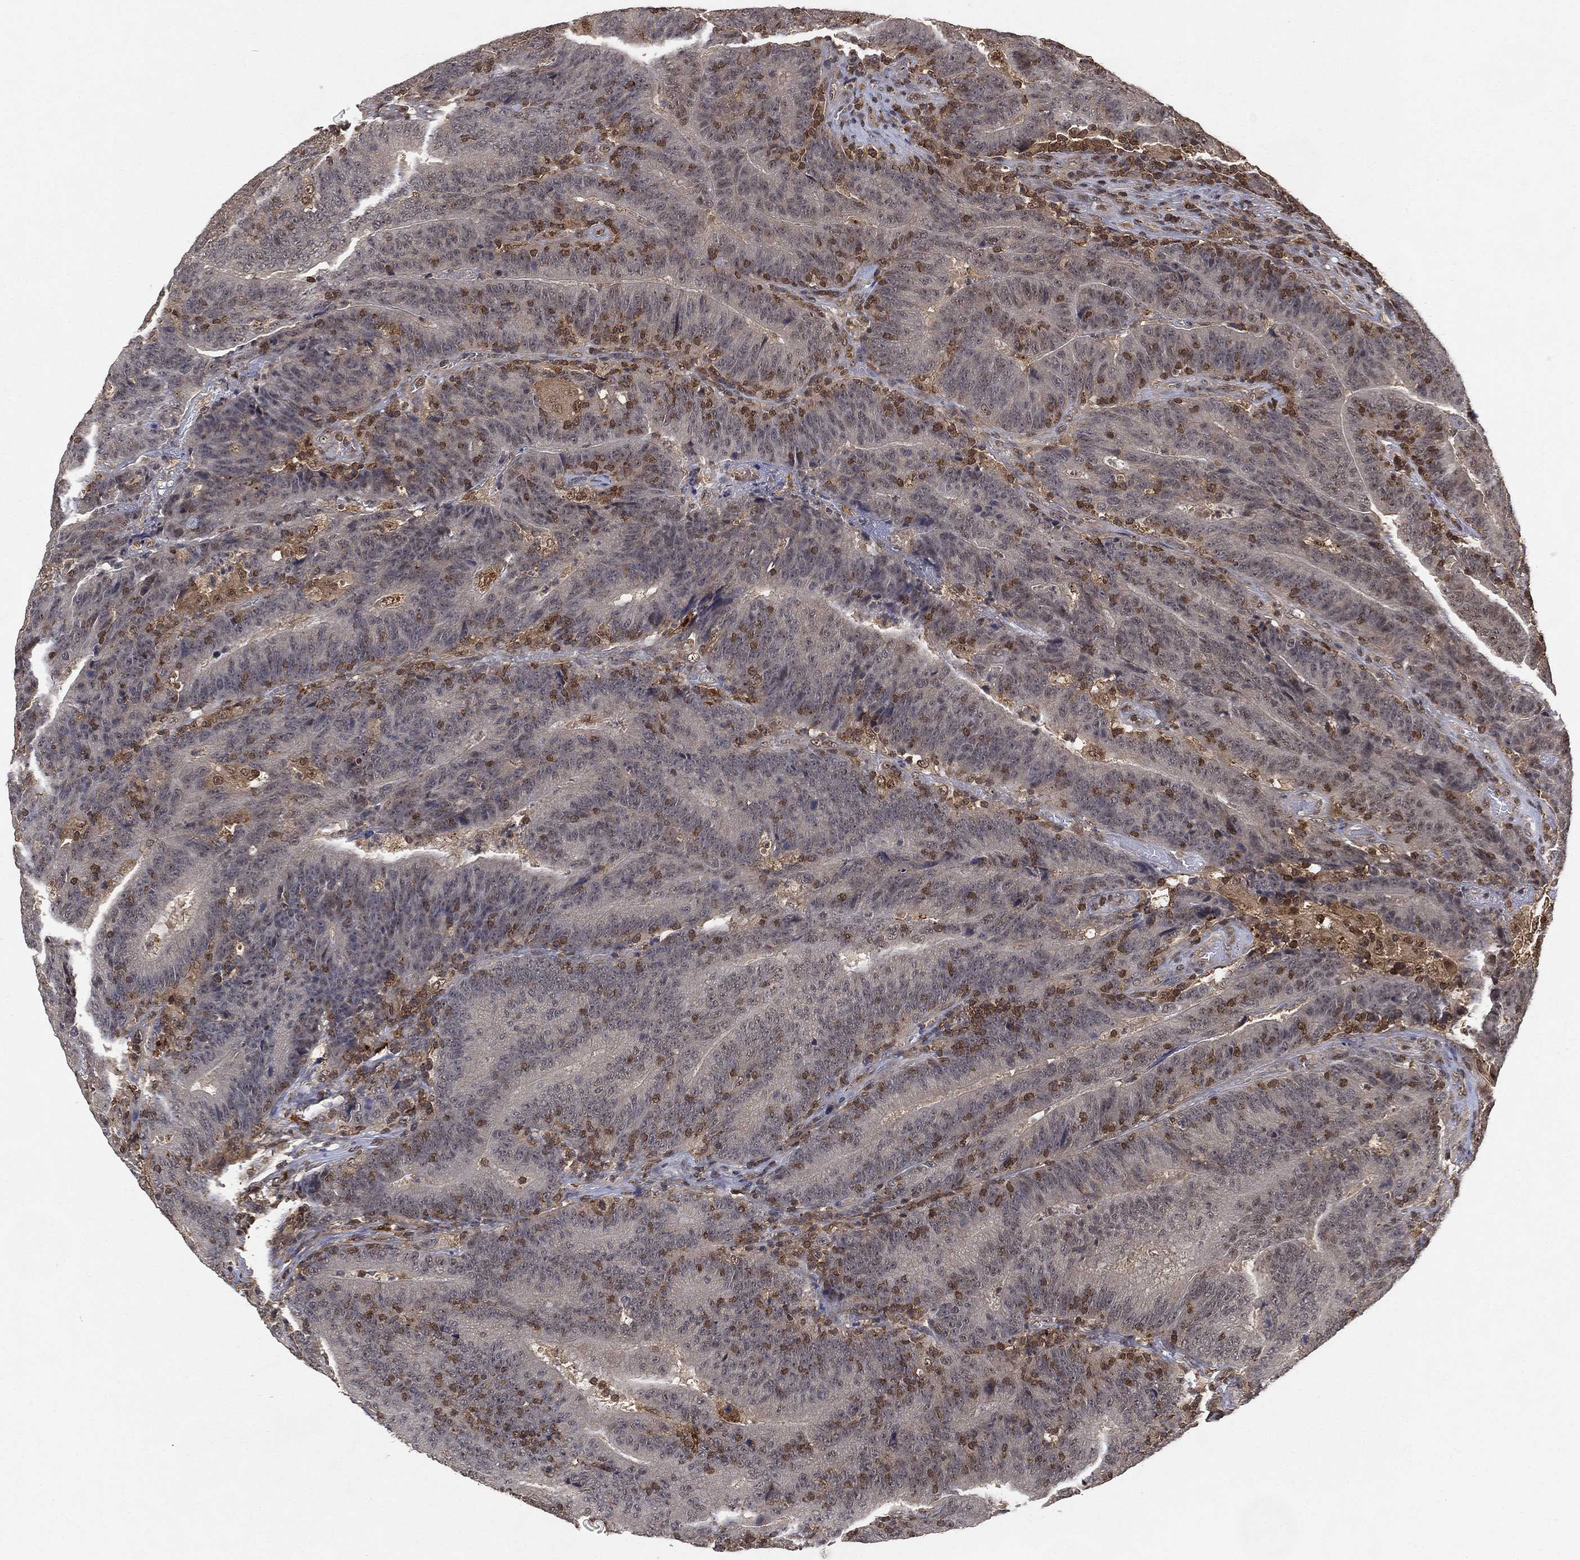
{"staining": {"intensity": "negative", "quantity": "none", "location": "none"}, "tissue": "colorectal cancer", "cell_type": "Tumor cells", "image_type": "cancer", "snomed": [{"axis": "morphology", "description": "Adenocarcinoma, NOS"}, {"axis": "topography", "description": "Colon"}], "caption": "This is a micrograph of IHC staining of adenocarcinoma (colorectal), which shows no staining in tumor cells.", "gene": "WDR26", "patient": {"sex": "female", "age": 75}}